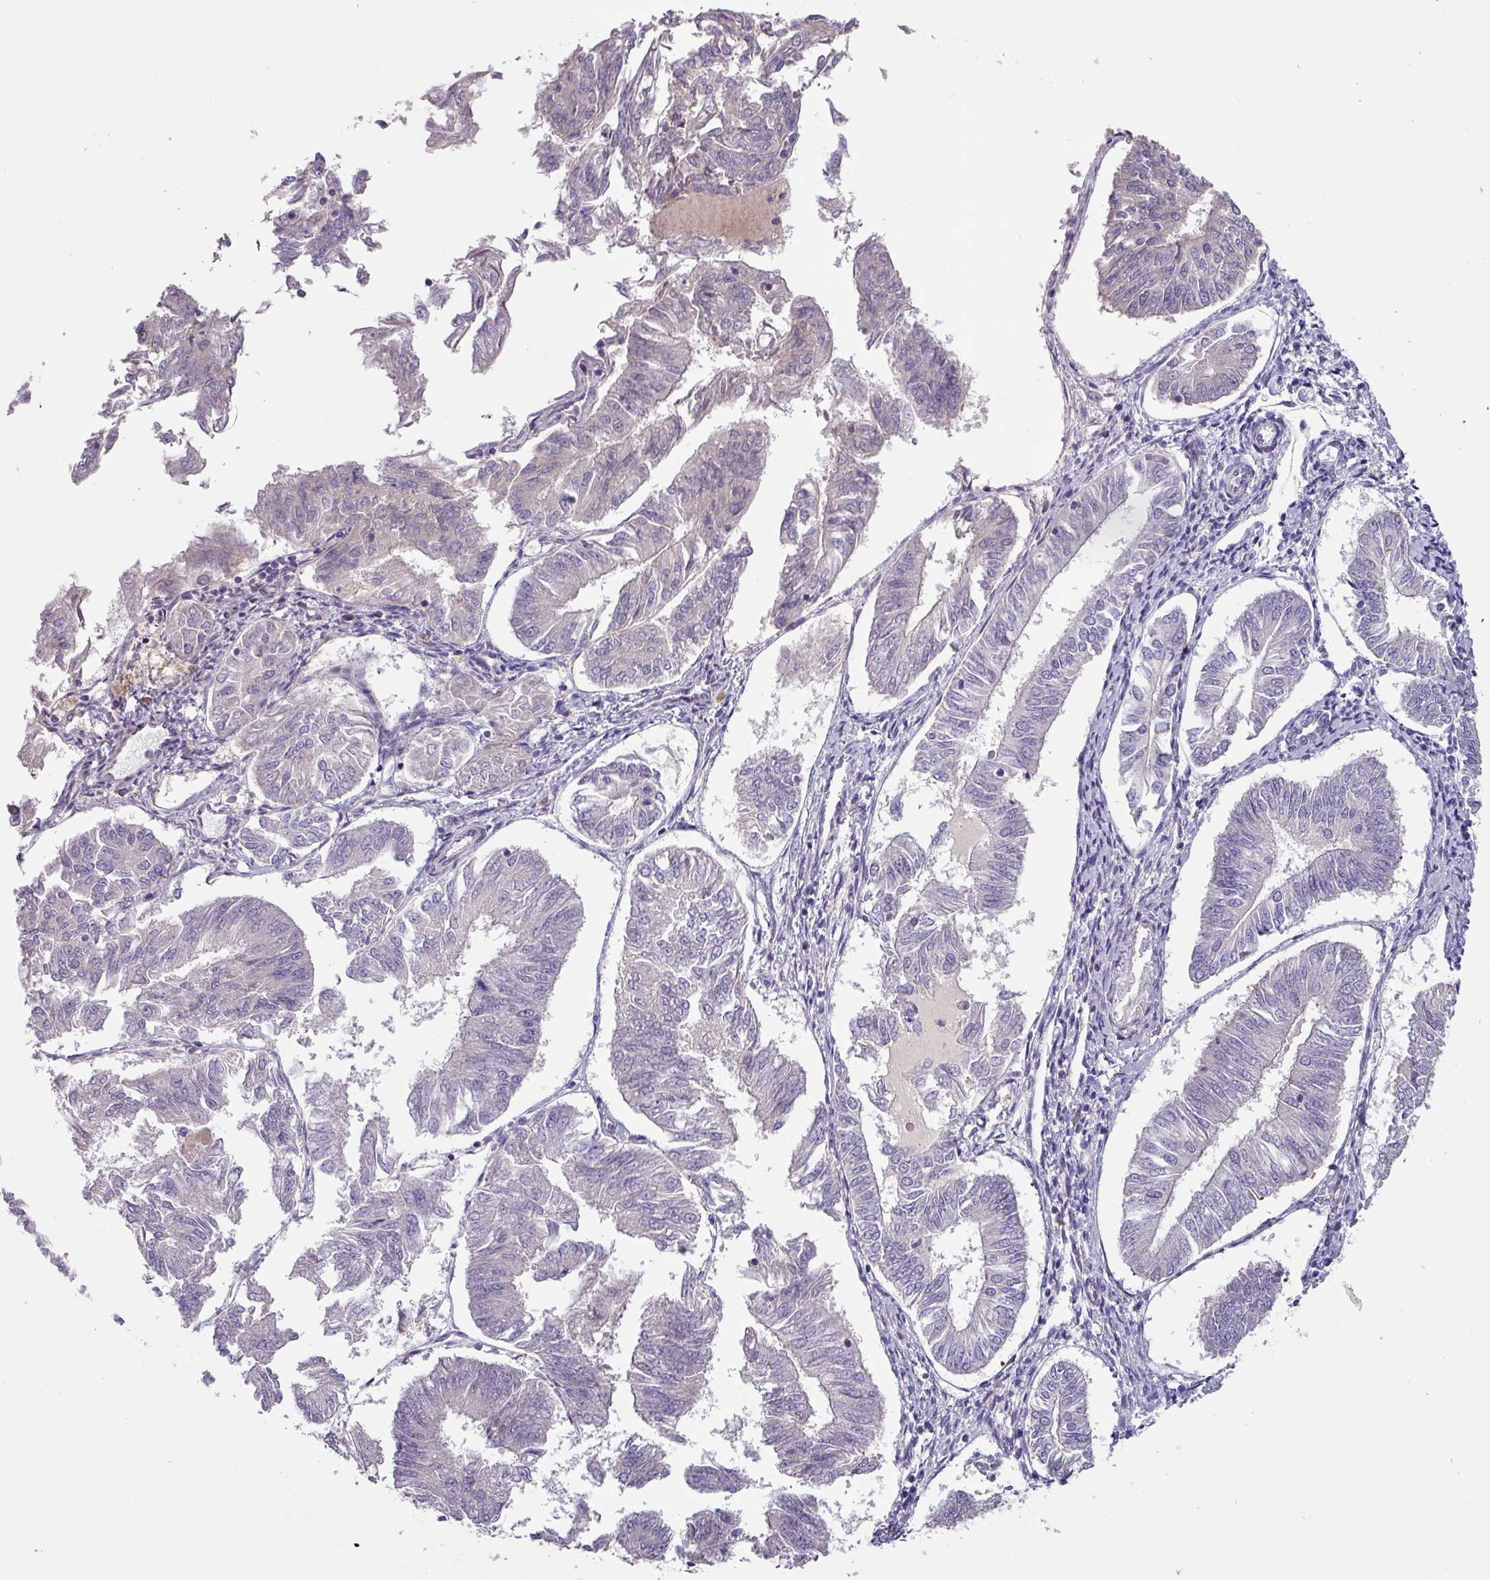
{"staining": {"intensity": "negative", "quantity": "none", "location": "none"}, "tissue": "endometrial cancer", "cell_type": "Tumor cells", "image_type": "cancer", "snomed": [{"axis": "morphology", "description": "Adenocarcinoma, NOS"}, {"axis": "topography", "description": "Endometrium"}], "caption": "Tumor cells show no significant expression in adenocarcinoma (endometrial).", "gene": "KLHL3", "patient": {"sex": "female", "age": 58}}